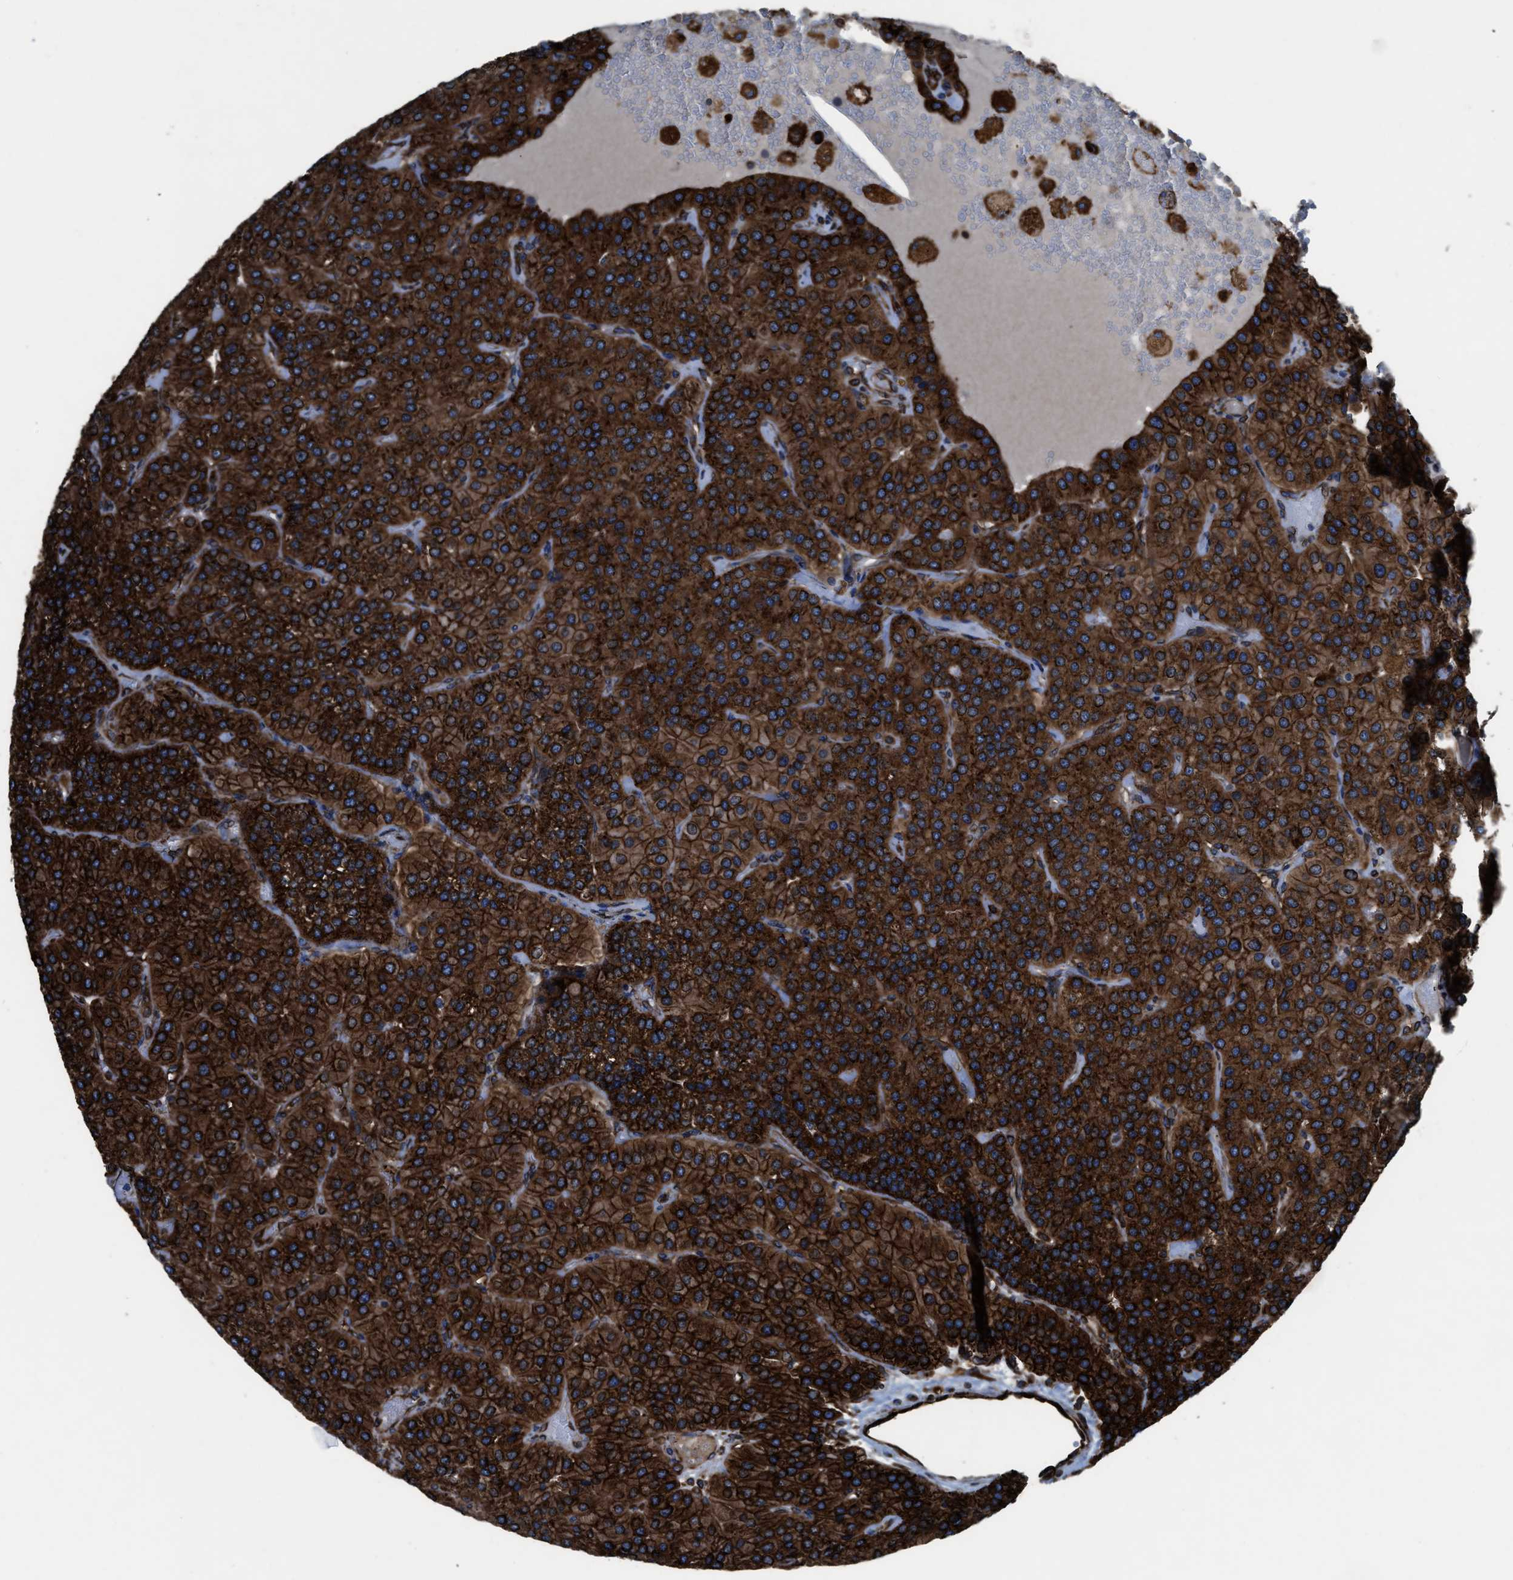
{"staining": {"intensity": "strong", "quantity": ">75%", "location": "cytoplasmic/membranous"}, "tissue": "parathyroid gland", "cell_type": "Glandular cells", "image_type": "normal", "snomed": [{"axis": "morphology", "description": "Normal tissue, NOS"}, {"axis": "morphology", "description": "Adenoma, NOS"}, {"axis": "topography", "description": "Parathyroid gland"}], "caption": "Immunohistochemical staining of unremarkable parathyroid gland shows >75% levels of strong cytoplasmic/membranous protein positivity in approximately >75% of glandular cells.", "gene": "CAPRIN1", "patient": {"sex": "female", "age": 86}}